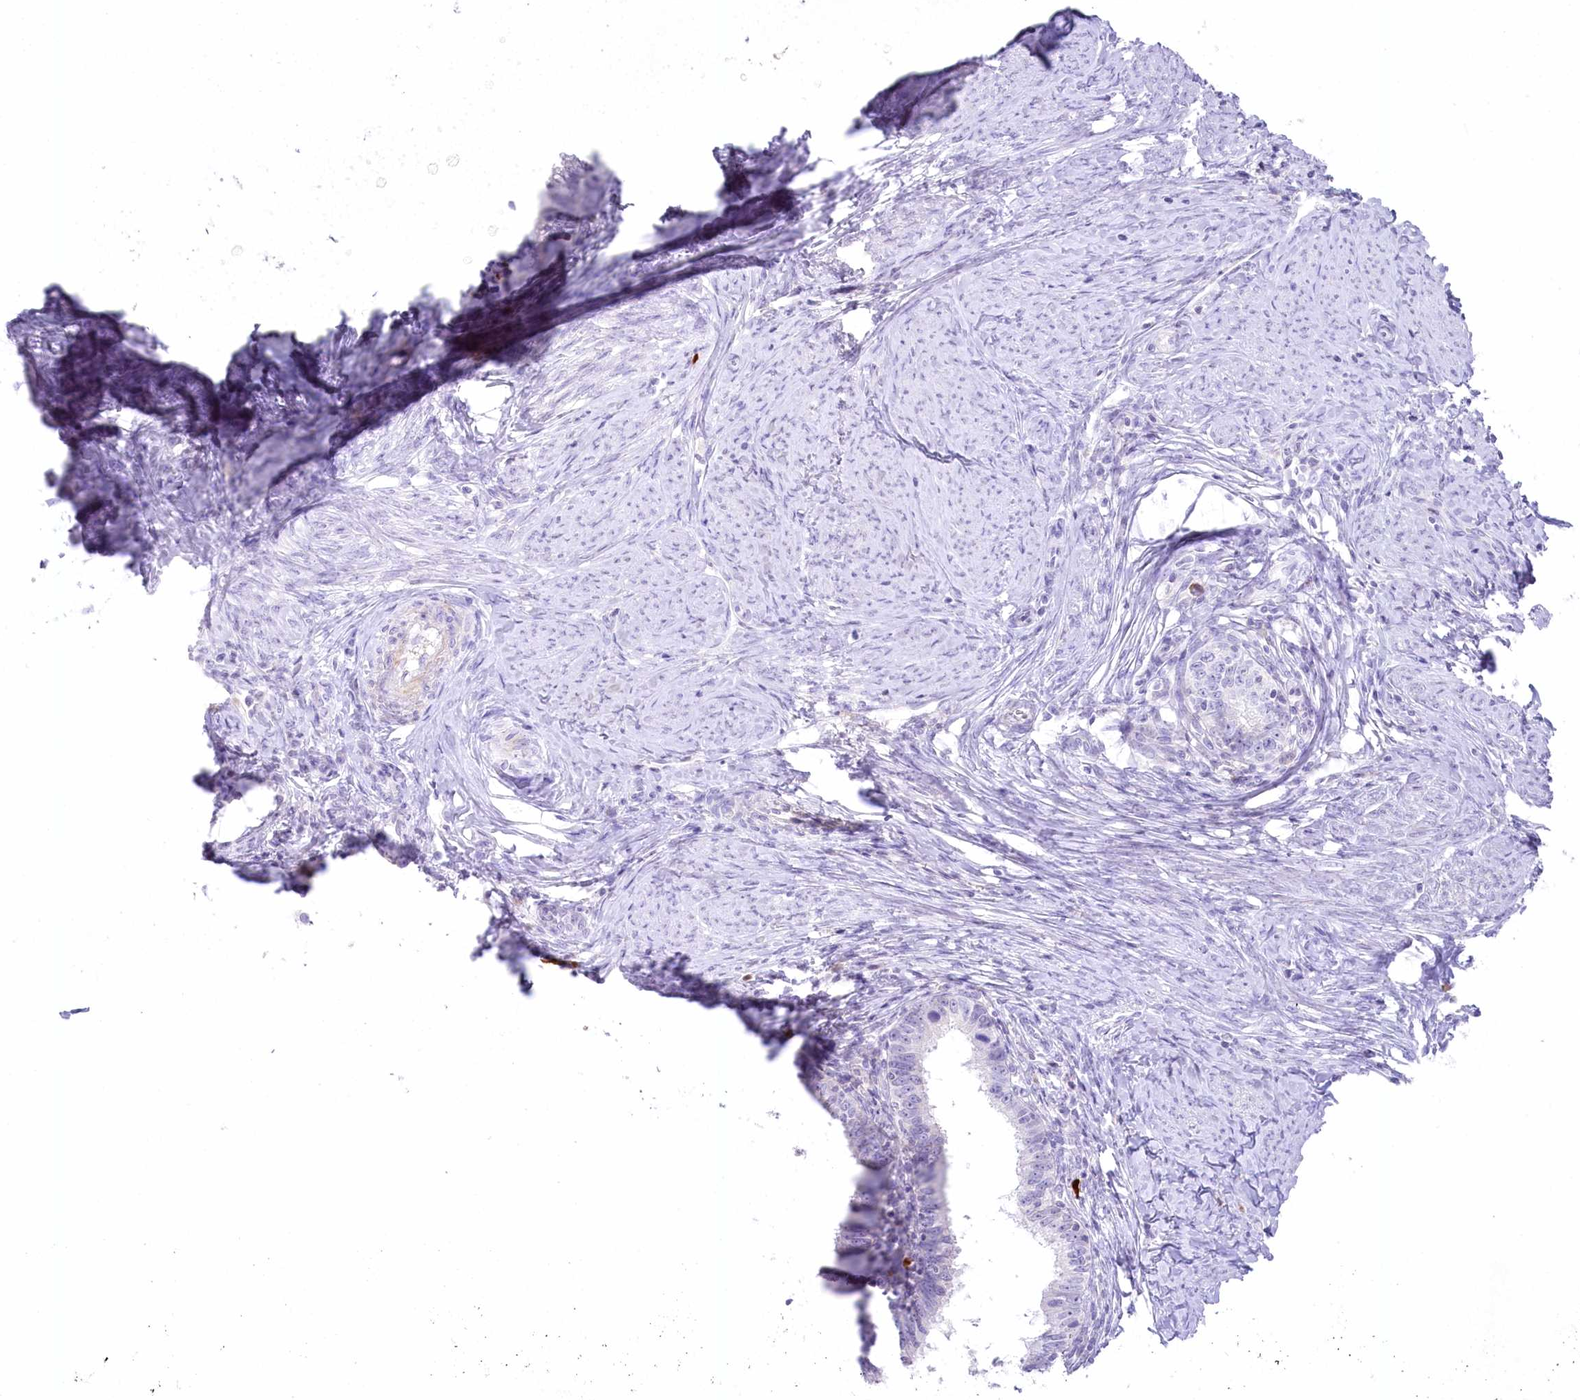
{"staining": {"intensity": "negative", "quantity": "none", "location": "none"}, "tissue": "cervical cancer", "cell_type": "Tumor cells", "image_type": "cancer", "snomed": [{"axis": "morphology", "description": "Adenocarcinoma, NOS"}, {"axis": "topography", "description": "Cervix"}], "caption": "DAB immunohistochemical staining of human cervical cancer exhibits no significant expression in tumor cells. (Stains: DAB immunohistochemistry with hematoxylin counter stain, Microscopy: brightfield microscopy at high magnification).", "gene": "MYOZ1", "patient": {"sex": "female", "age": 36}}